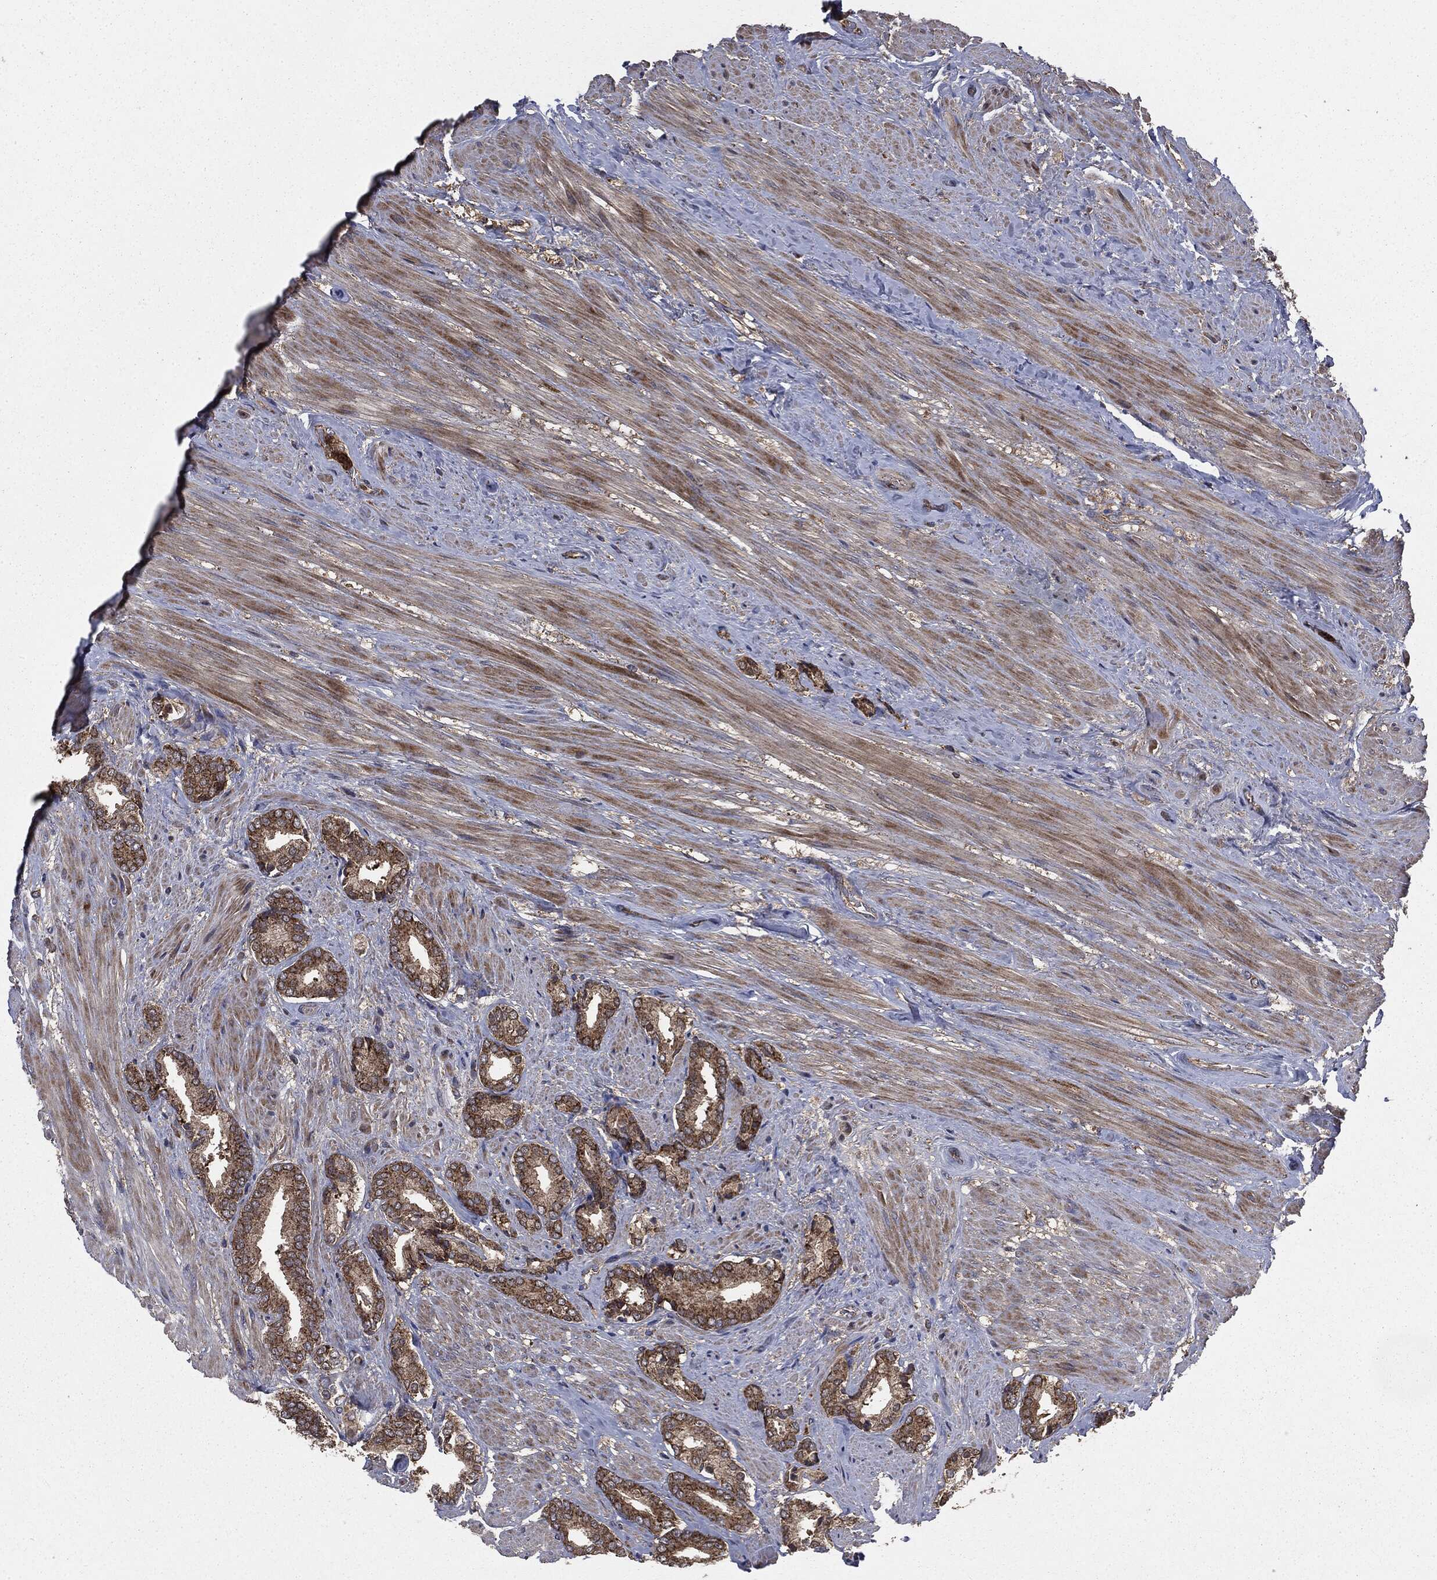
{"staining": {"intensity": "moderate", "quantity": ">75%", "location": "cytoplasmic/membranous"}, "tissue": "prostate cancer", "cell_type": "Tumor cells", "image_type": "cancer", "snomed": [{"axis": "morphology", "description": "Adenocarcinoma, High grade"}, {"axis": "topography", "description": "Prostate"}], "caption": "This is a micrograph of IHC staining of prostate cancer (adenocarcinoma (high-grade)), which shows moderate staining in the cytoplasmic/membranous of tumor cells.", "gene": "MAPK6", "patient": {"sex": "male", "age": 56}}